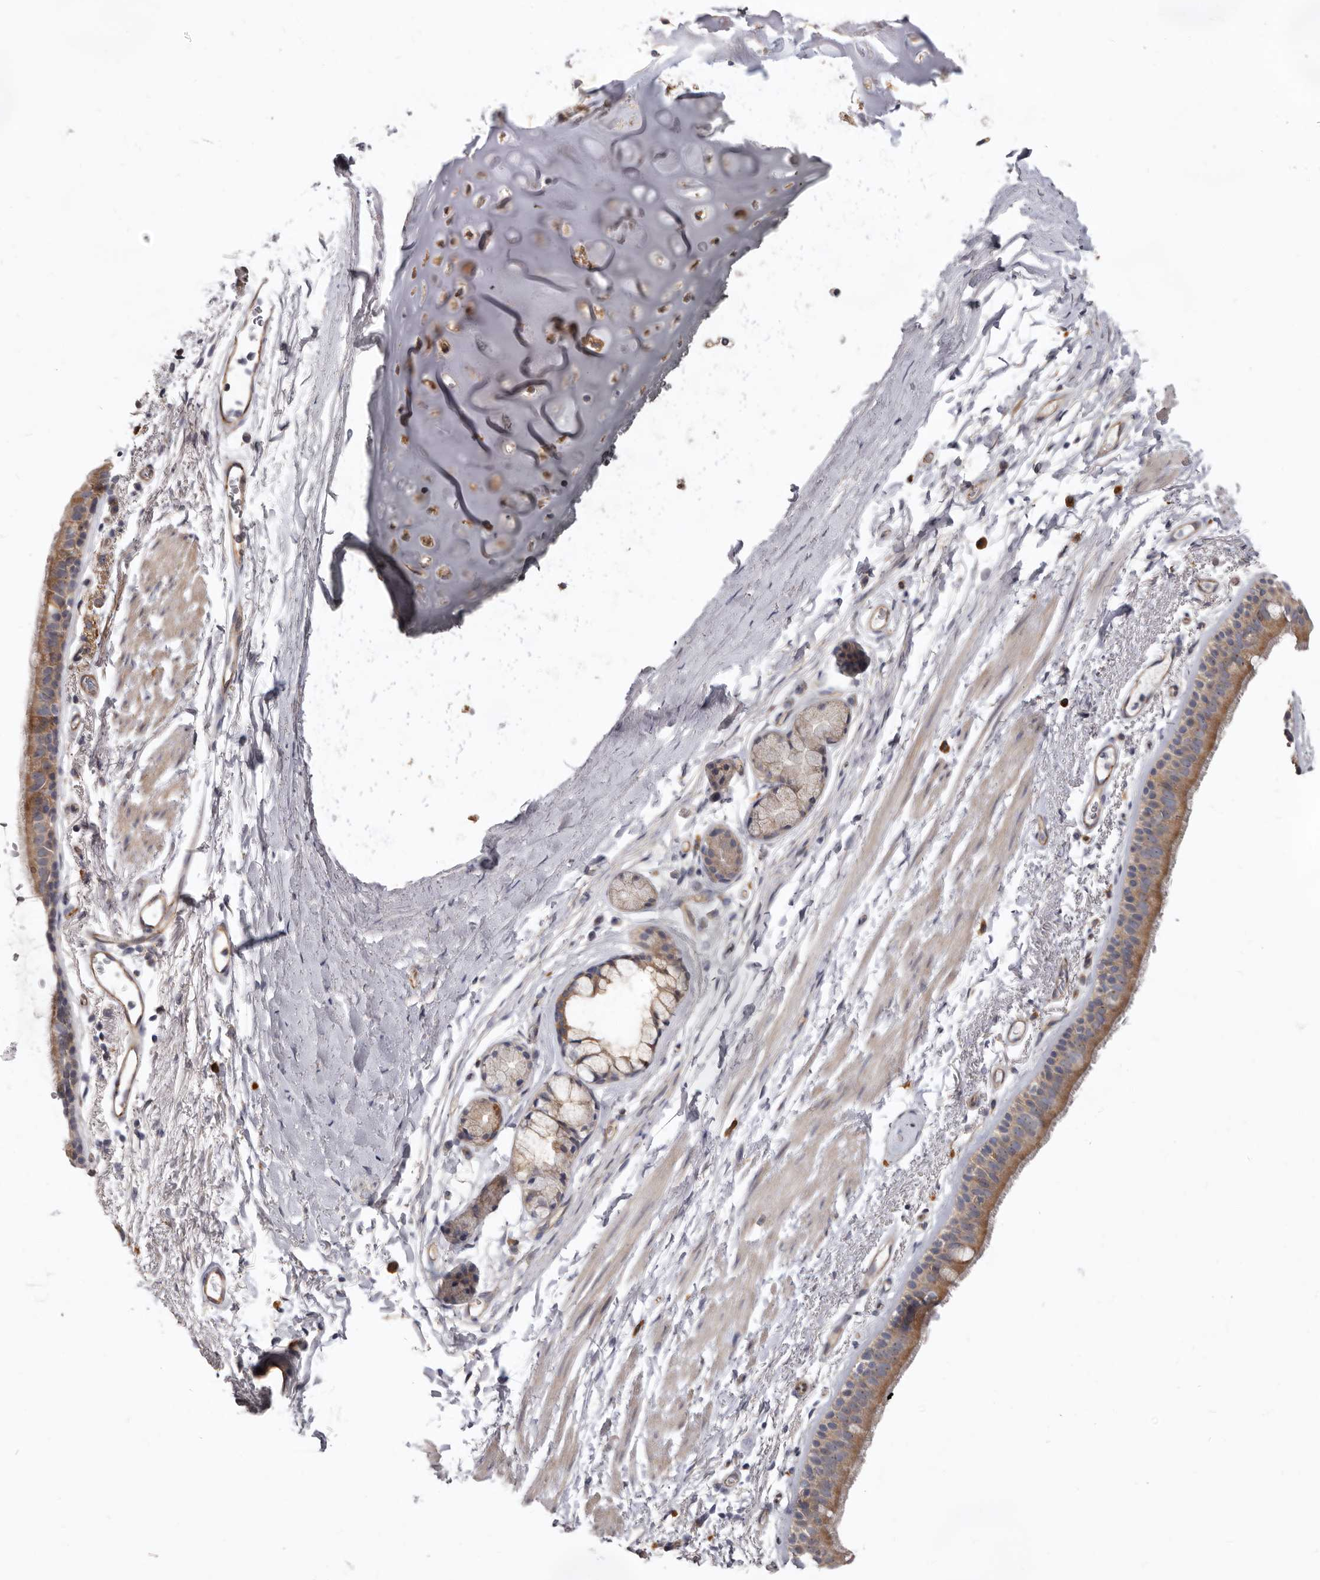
{"staining": {"intensity": "moderate", "quantity": ">75%", "location": "cytoplasmic/membranous"}, "tissue": "bronchus", "cell_type": "Respiratory epithelial cells", "image_type": "normal", "snomed": [{"axis": "morphology", "description": "Normal tissue, NOS"}, {"axis": "topography", "description": "Lymph node"}, {"axis": "topography", "description": "Bronchus"}], "caption": "High-magnification brightfield microscopy of benign bronchus stained with DAB (brown) and counterstained with hematoxylin (blue). respiratory epithelial cells exhibit moderate cytoplasmic/membranous staining is seen in about>75% of cells. The protein of interest is stained brown, and the nuclei are stained in blue (DAB IHC with brightfield microscopy, high magnification).", "gene": "FMO2", "patient": {"sex": "female", "age": 70}}